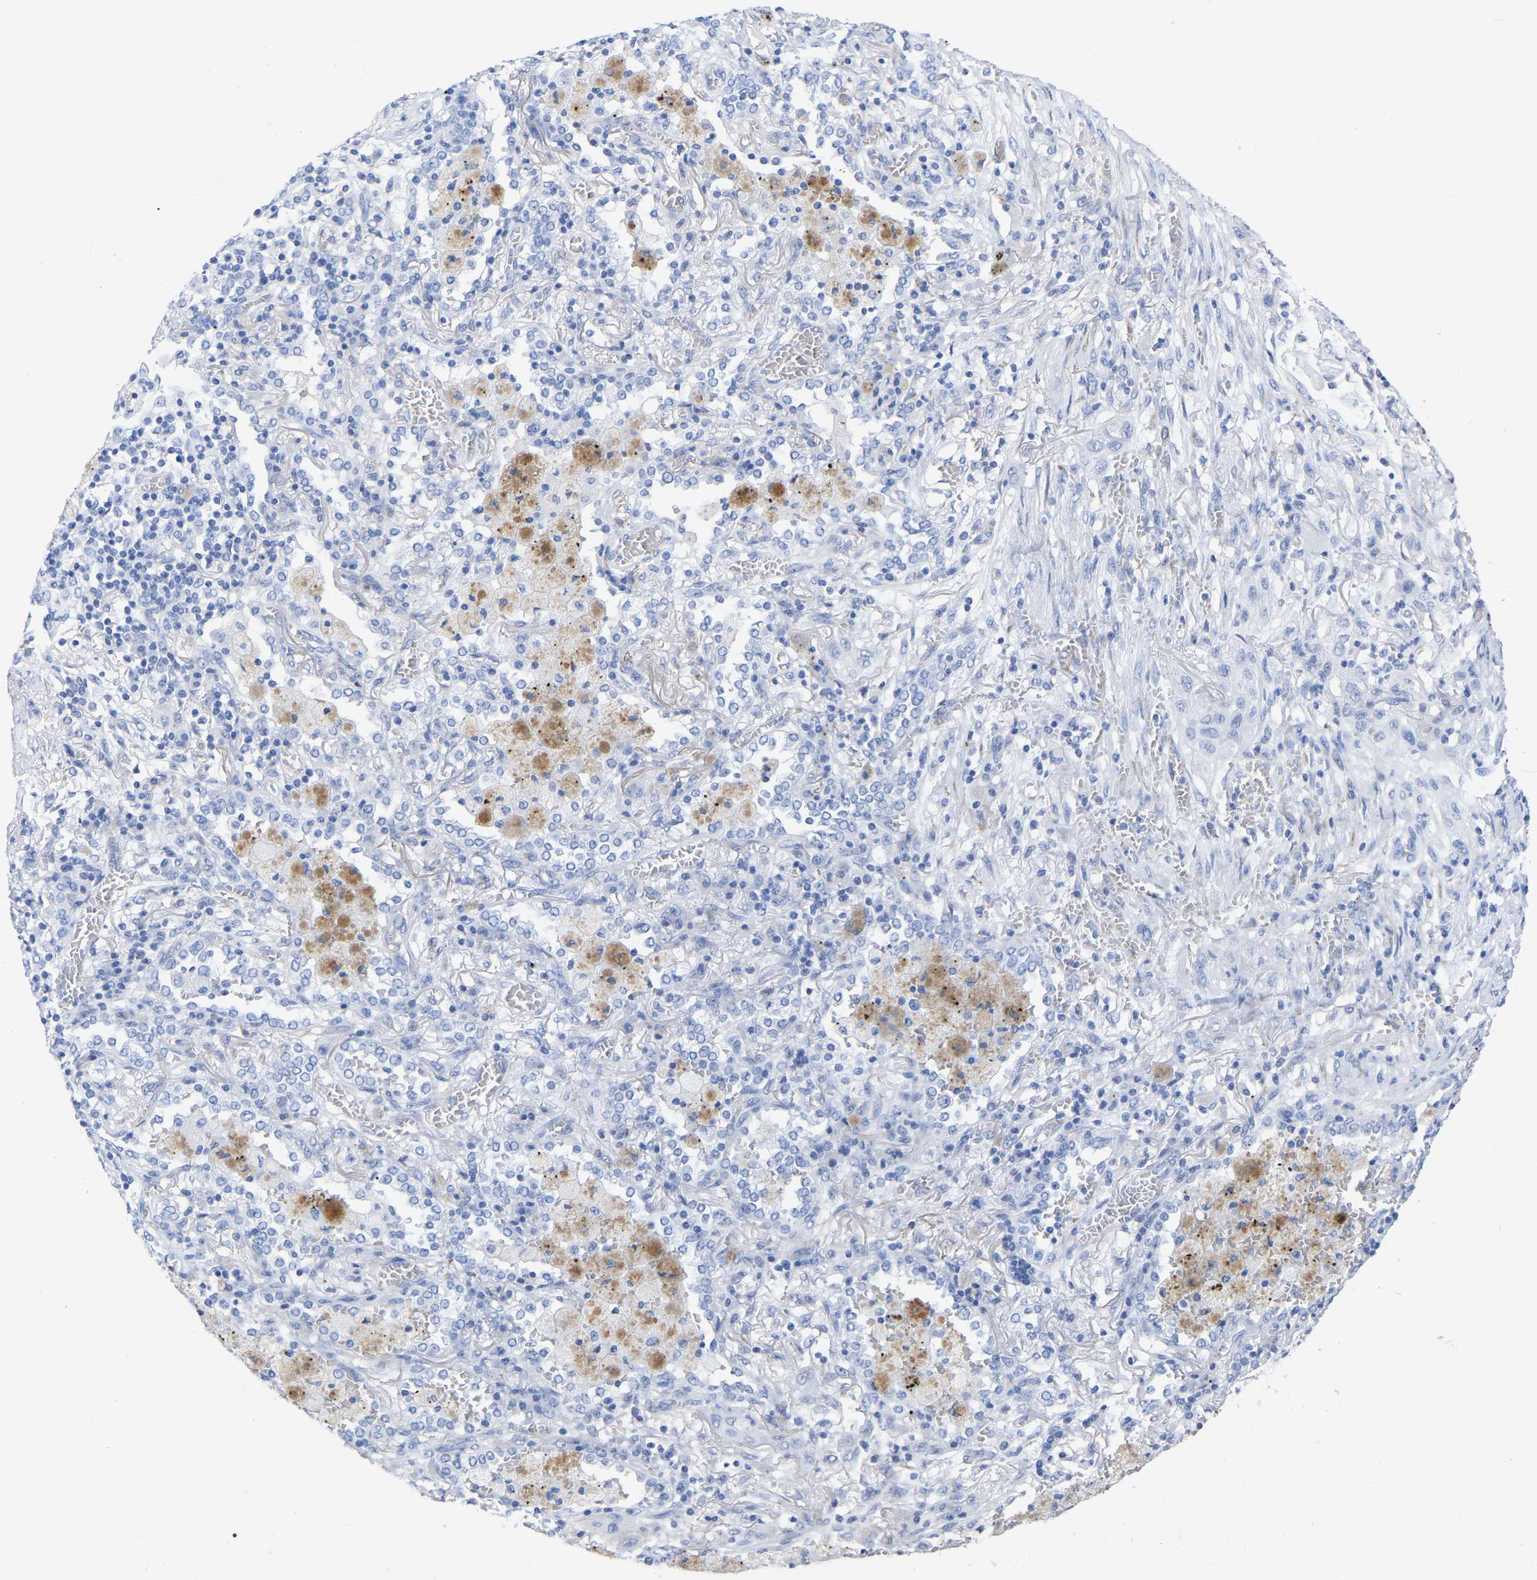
{"staining": {"intensity": "negative", "quantity": "none", "location": "none"}, "tissue": "lung cancer", "cell_type": "Tumor cells", "image_type": "cancer", "snomed": [{"axis": "morphology", "description": "Squamous cell carcinoma, NOS"}, {"axis": "topography", "description": "Lung"}], "caption": "IHC photomicrograph of neoplastic tissue: human lung squamous cell carcinoma stained with DAB (3,3'-diaminobenzidine) demonstrates no significant protein positivity in tumor cells.", "gene": "HAPLN1", "patient": {"sex": "female", "age": 47}}